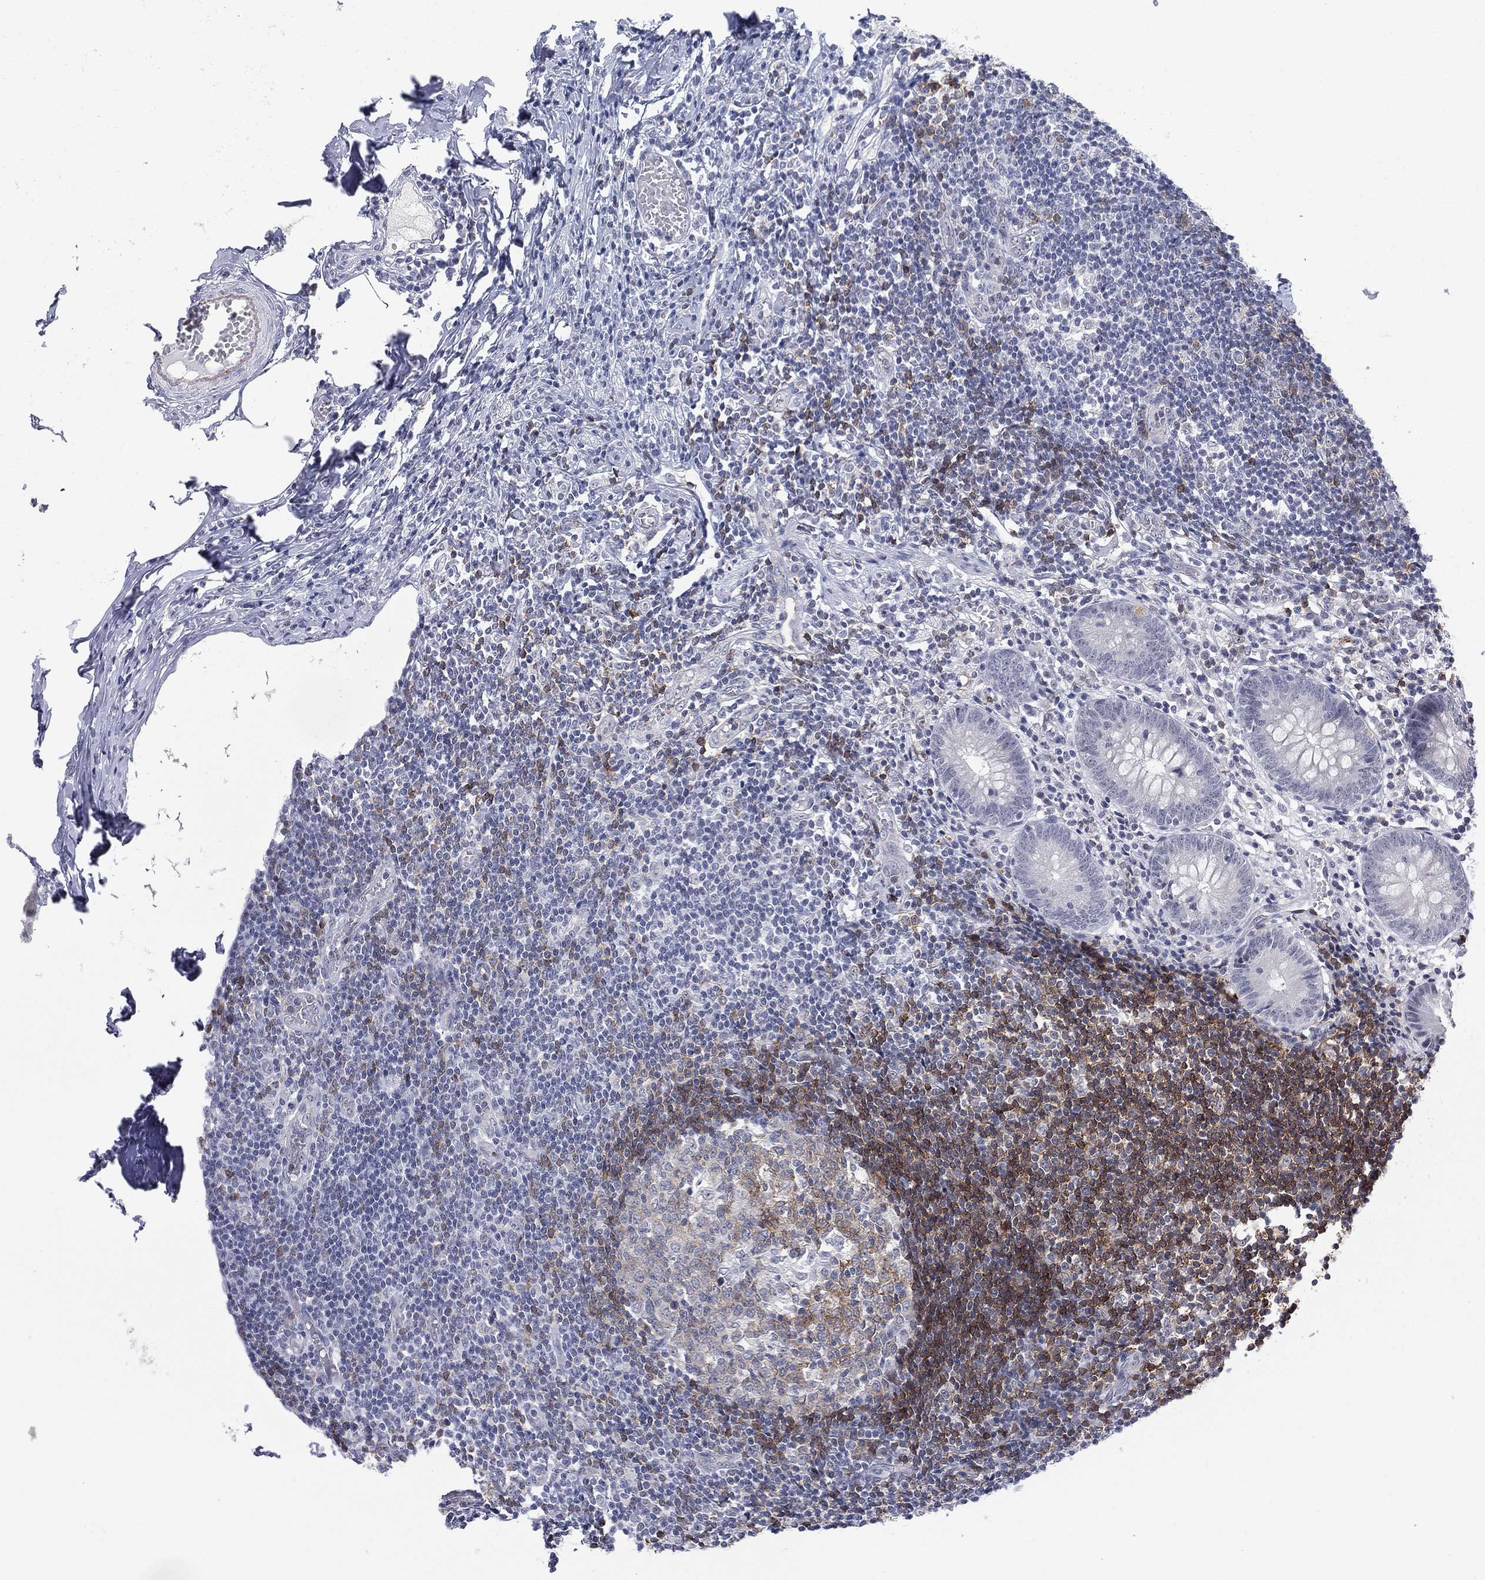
{"staining": {"intensity": "negative", "quantity": "none", "location": "none"}, "tissue": "appendix", "cell_type": "Glandular cells", "image_type": "normal", "snomed": [{"axis": "morphology", "description": "Normal tissue, NOS"}, {"axis": "topography", "description": "Appendix"}], "caption": "A histopathology image of appendix stained for a protein exhibits no brown staining in glandular cells. The staining is performed using DAB brown chromogen with nuclei counter-stained in using hematoxylin.", "gene": "CD22", "patient": {"sex": "female", "age": 40}}